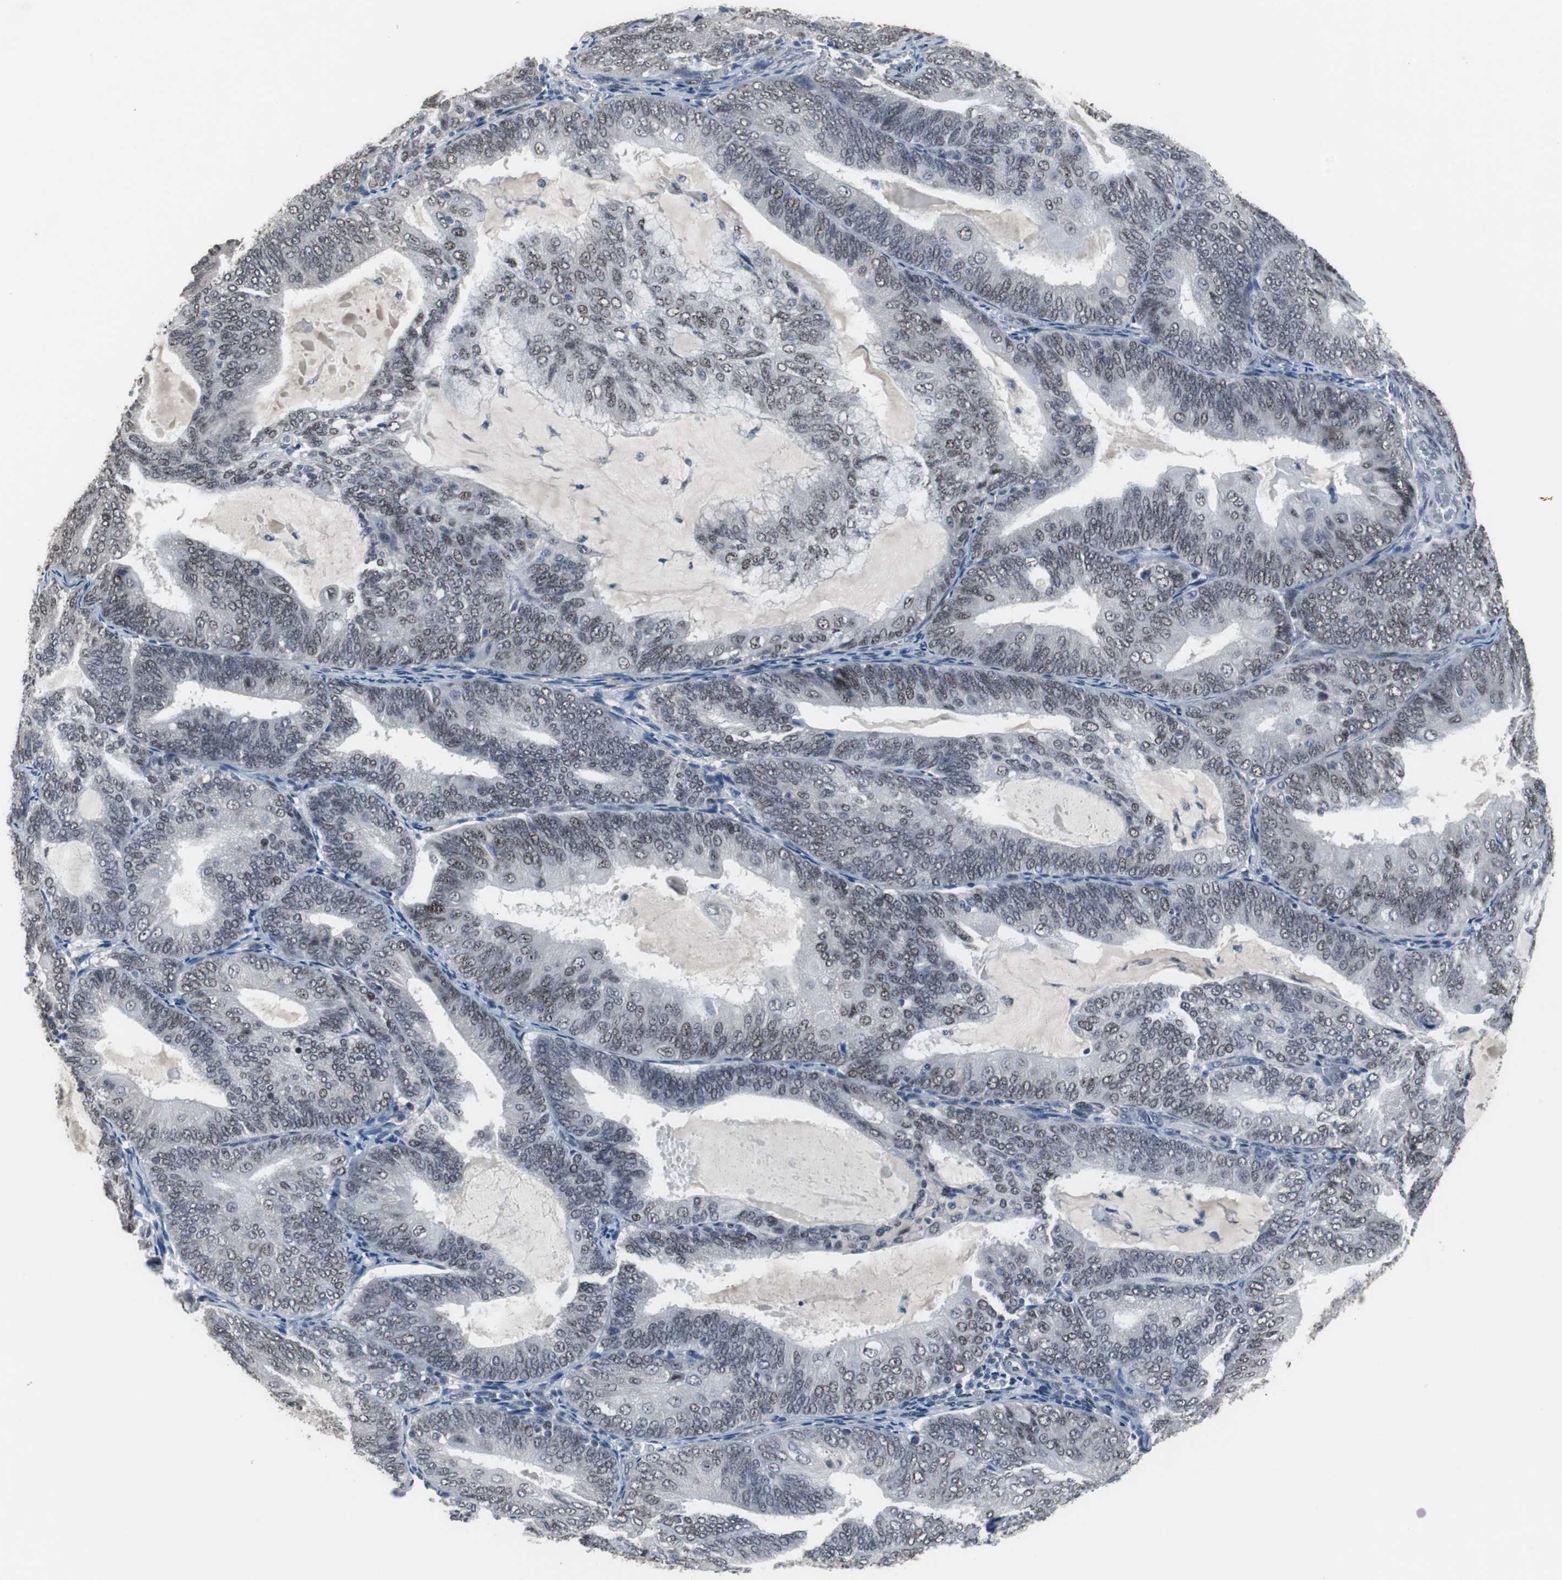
{"staining": {"intensity": "weak", "quantity": ">75%", "location": "nuclear"}, "tissue": "endometrial cancer", "cell_type": "Tumor cells", "image_type": "cancer", "snomed": [{"axis": "morphology", "description": "Adenocarcinoma, NOS"}, {"axis": "topography", "description": "Endometrium"}], "caption": "High-power microscopy captured an immunohistochemistry (IHC) image of endometrial adenocarcinoma, revealing weak nuclear positivity in approximately >75% of tumor cells. (IHC, brightfield microscopy, high magnification).", "gene": "FOXP4", "patient": {"sex": "female", "age": 81}}